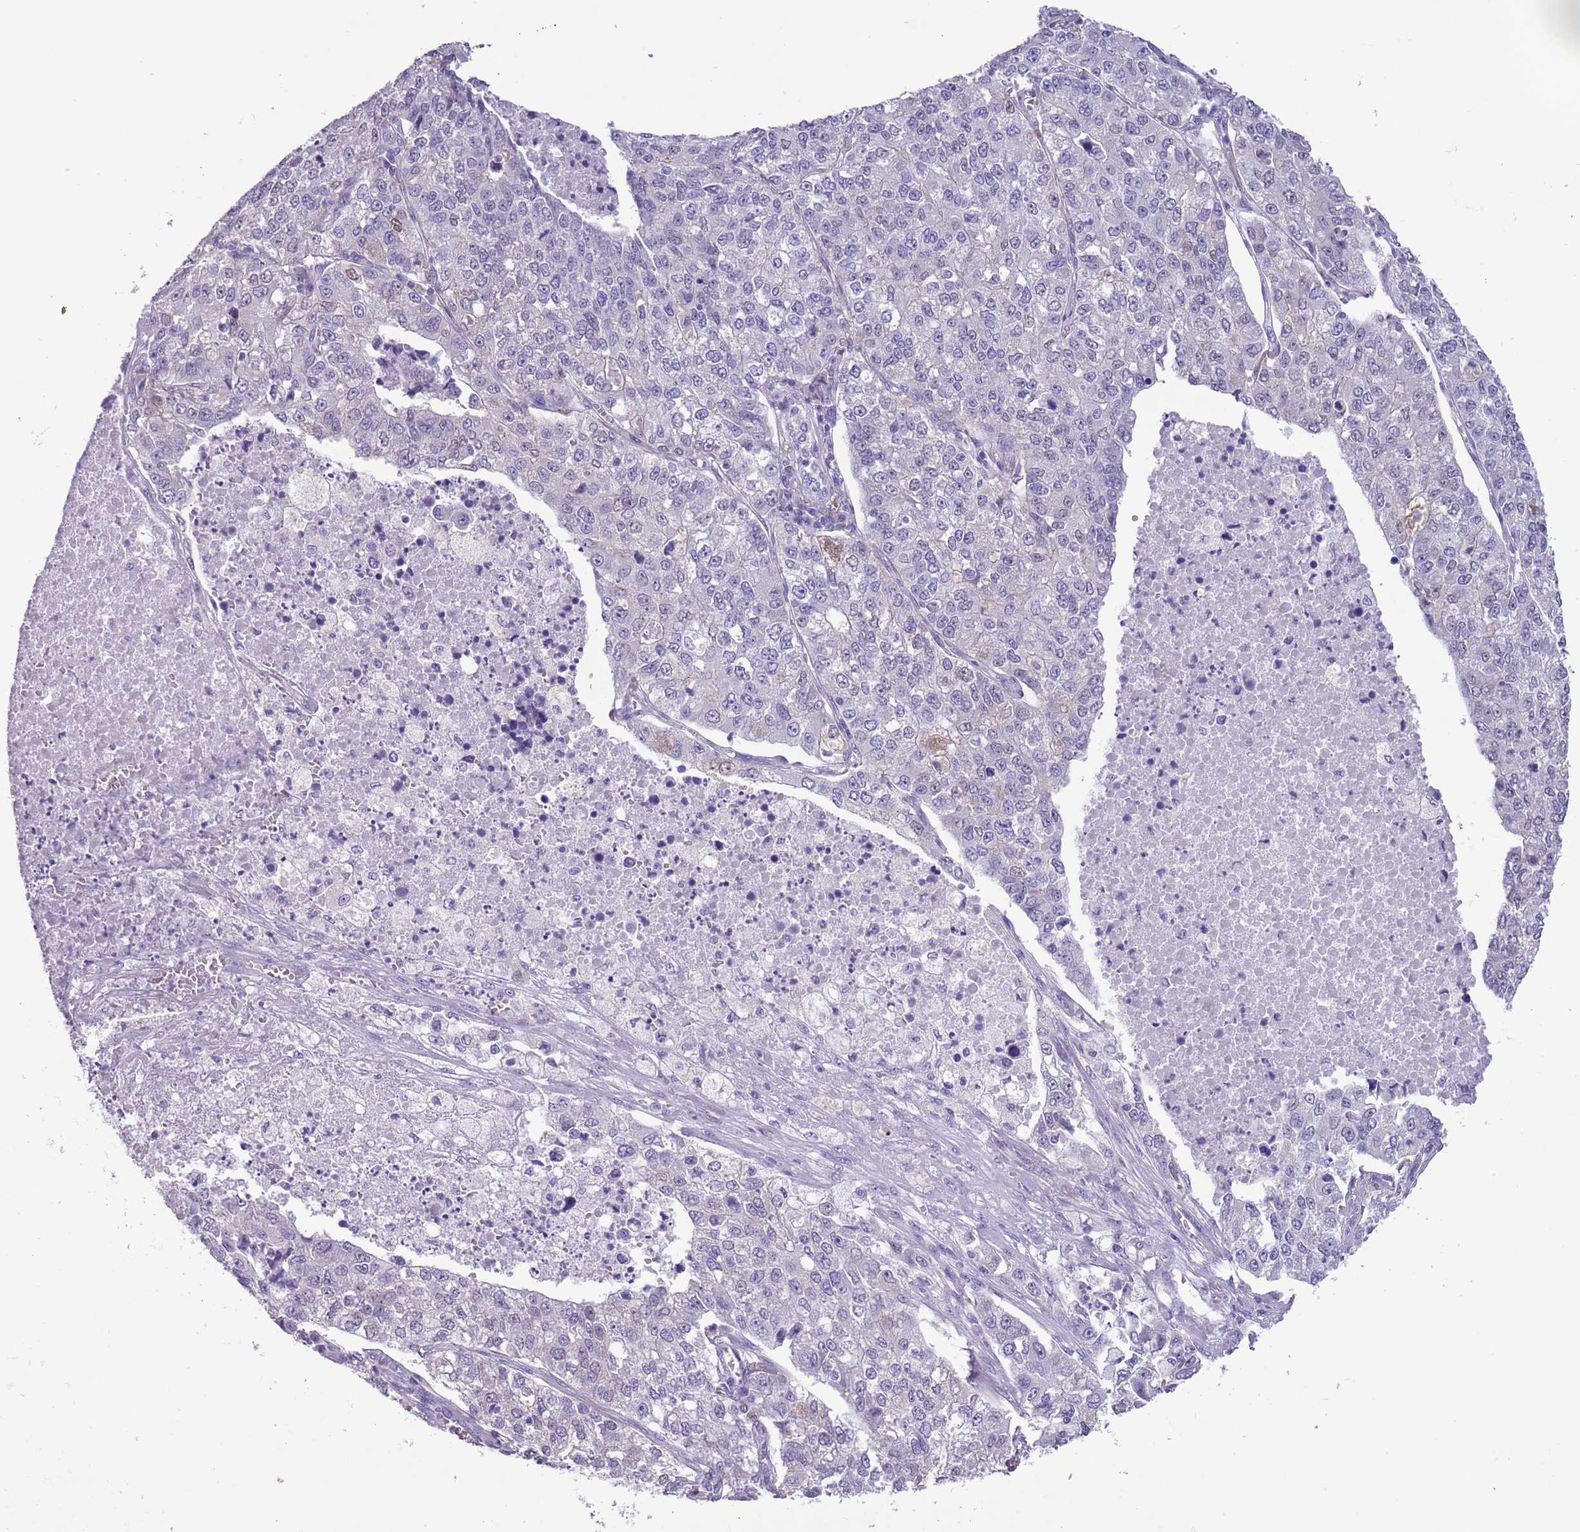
{"staining": {"intensity": "negative", "quantity": "none", "location": "none"}, "tissue": "lung cancer", "cell_type": "Tumor cells", "image_type": "cancer", "snomed": [{"axis": "morphology", "description": "Adenocarcinoma, NOS"}, {"axis": "topography", "description": "Lung"}], "caption": "A histopathology image of adenocarcinoma (lung) stained for a protein exhibits no brown staining in tumor cells.", "gene": "PFKFB2", "patient": {"sex": "male", "age": 49}}